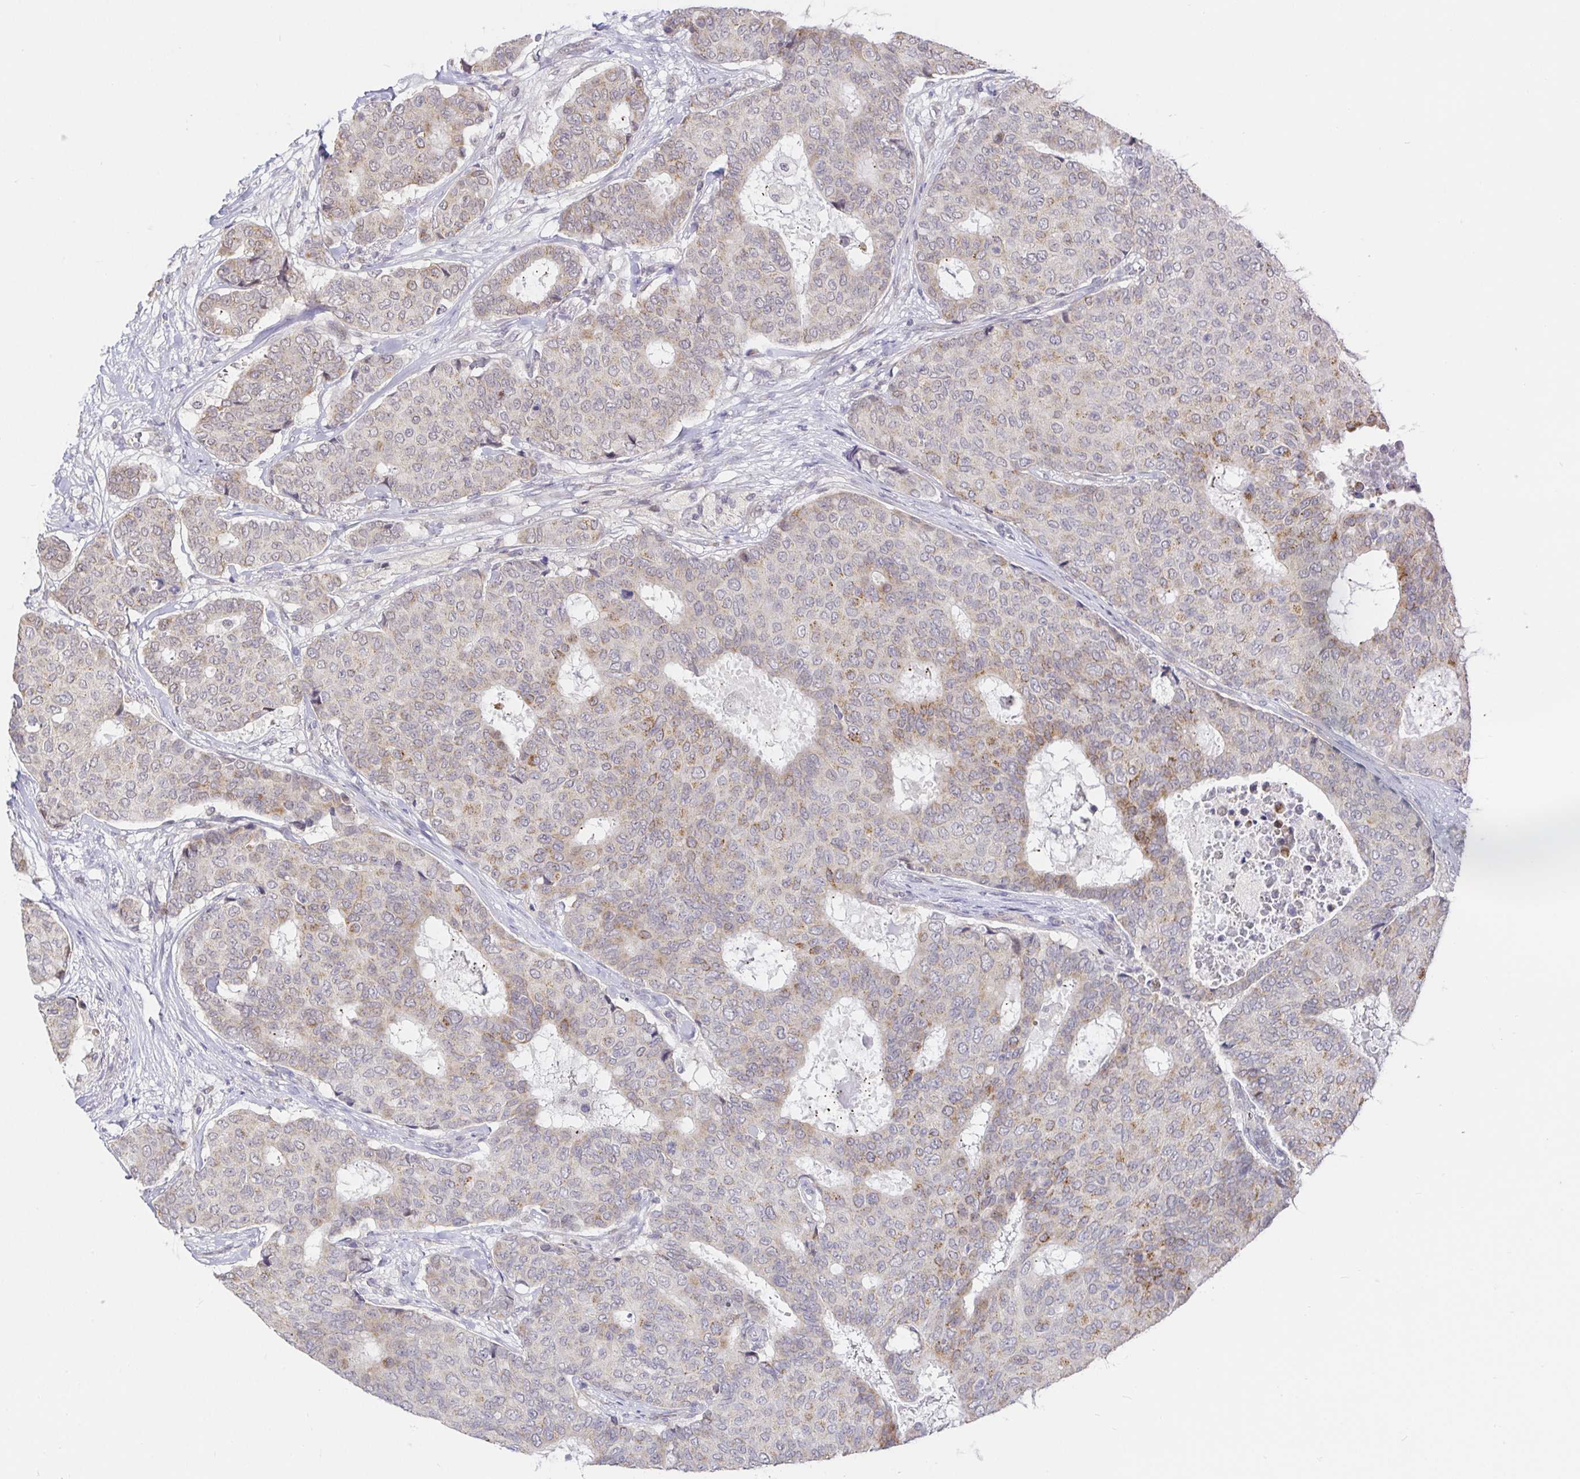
{"staining": {"intensity": "moderate", "quantity": "<25%", "location": "cytoplasmic/membranous"}, "tissue": "breast cancer", "cell_type": "Tumor cells", "image_type": "cancer", "snomed": [{"axis": "morphology", "description": "Duct carcinoma"}, {"axis": "topography", "description": "Breast"}], "caption": "Breast cancer (intraductal carcinoma) stained with DAB immunohistochemistry reveals low levels of moderate cytoplasmic/membranous expression in approximately <25% of tumor cells. (Brightfield microscopy of DAB IHC at high magnification).", "gene": "CIT", "patient": {"sex": "female", "age": 75}}